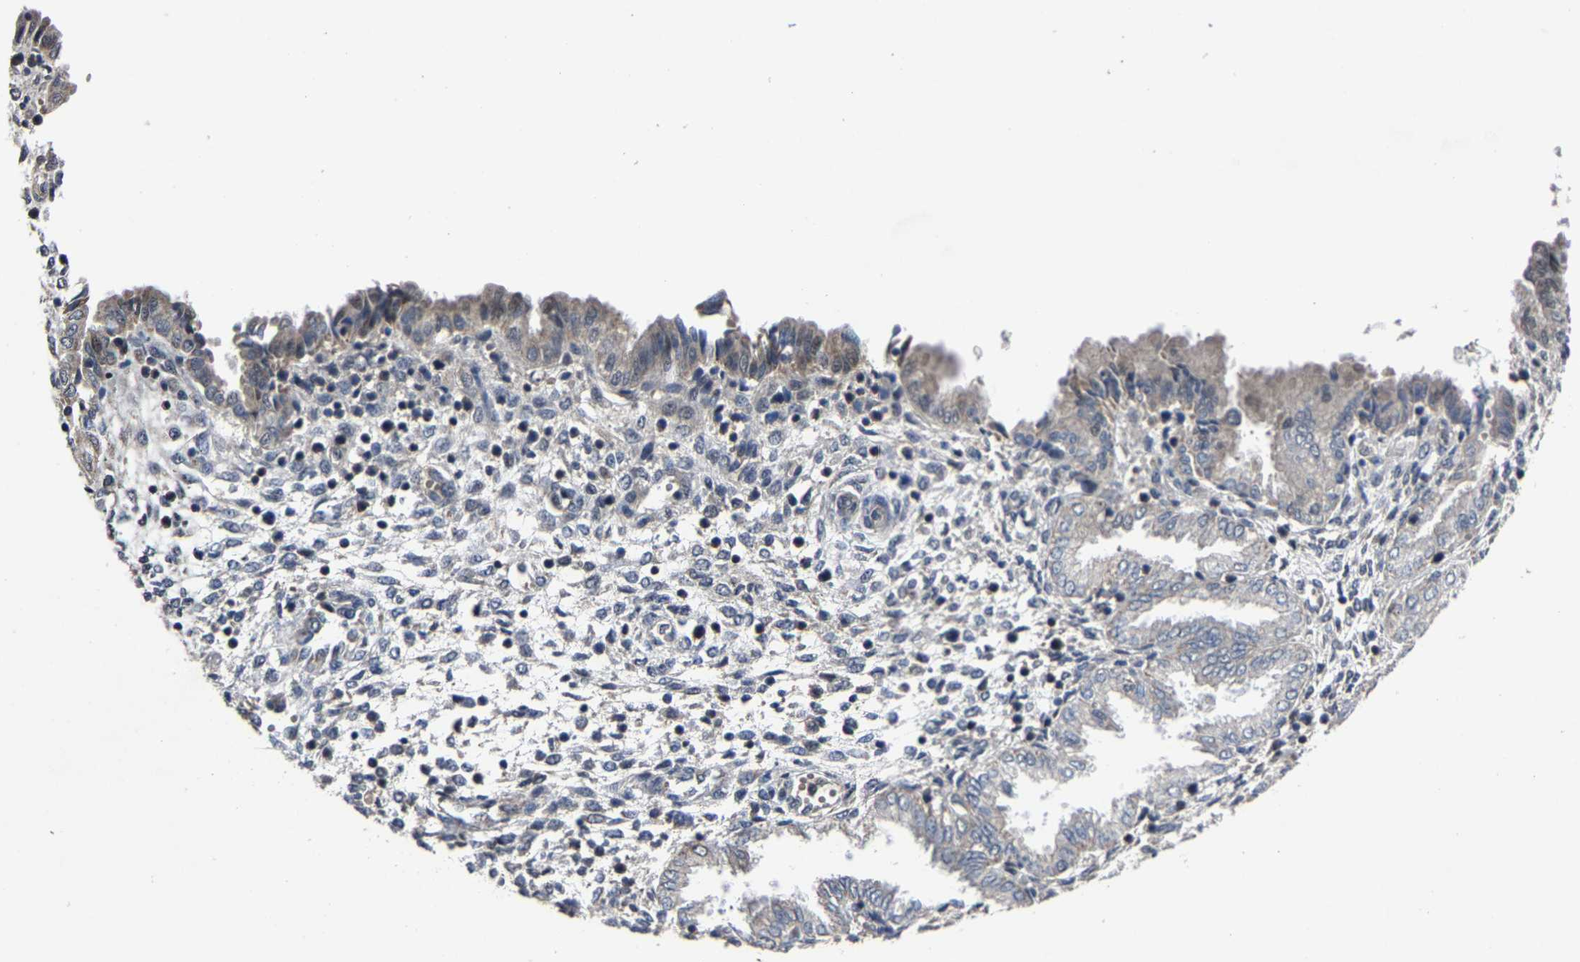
{"staining": {"intensity": "negative", "quantity": "none", "location": "none"}, "tissue": "endometrium", "cell_type": "Cells in endometrial stroma", "image_type": "normal", "snomed": [{"axis": "morphology", "description": "Normal tissue, NOS"}, {"axis": "topography", "description": "Endometrium"}], "caption": "Image shows no protein expression in cells in endometrial stroma of benign endometrium.", "gene": "LSM8", "patient": {"sex": "female", "age": 33}}